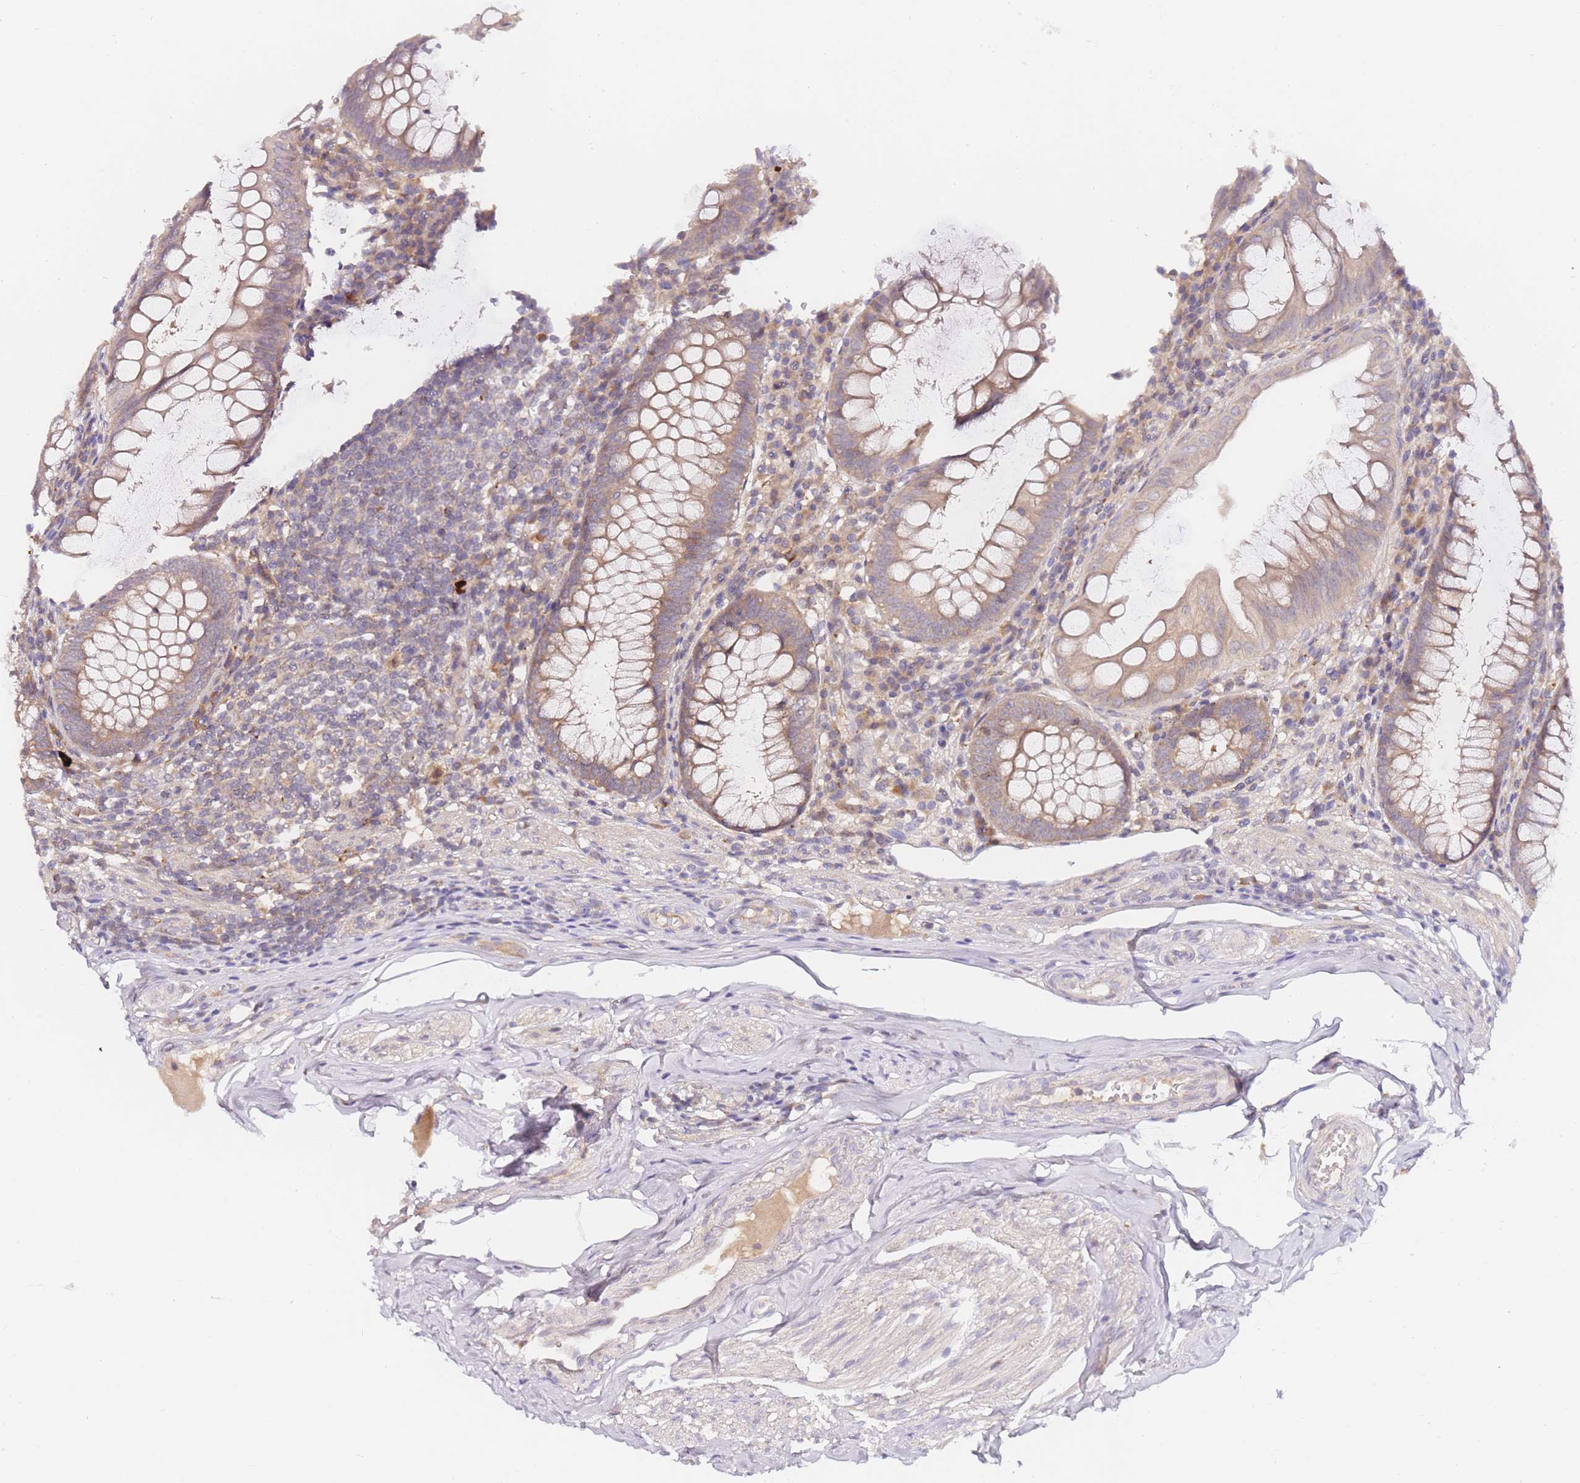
{"staining": {"intensity": "moderate", "quantity": "25%-75%", "location": "cytoplasmic/membranous"}, "tissue": "appendix", "cell_type": "Glandular cells", "image_type": "normal", "snomed": [{"axis": "morphology", "description": "Normal tissue, NOS"}, {"axis": "topography", "description": "Appendix"}], "caption": "A brown stain labels moderate cytoplasmic/membranous expression of a protein in glandular cells of benign human appendix.", "gene": "ZNF577", "patient": {"sex": "male", "age": 83}}